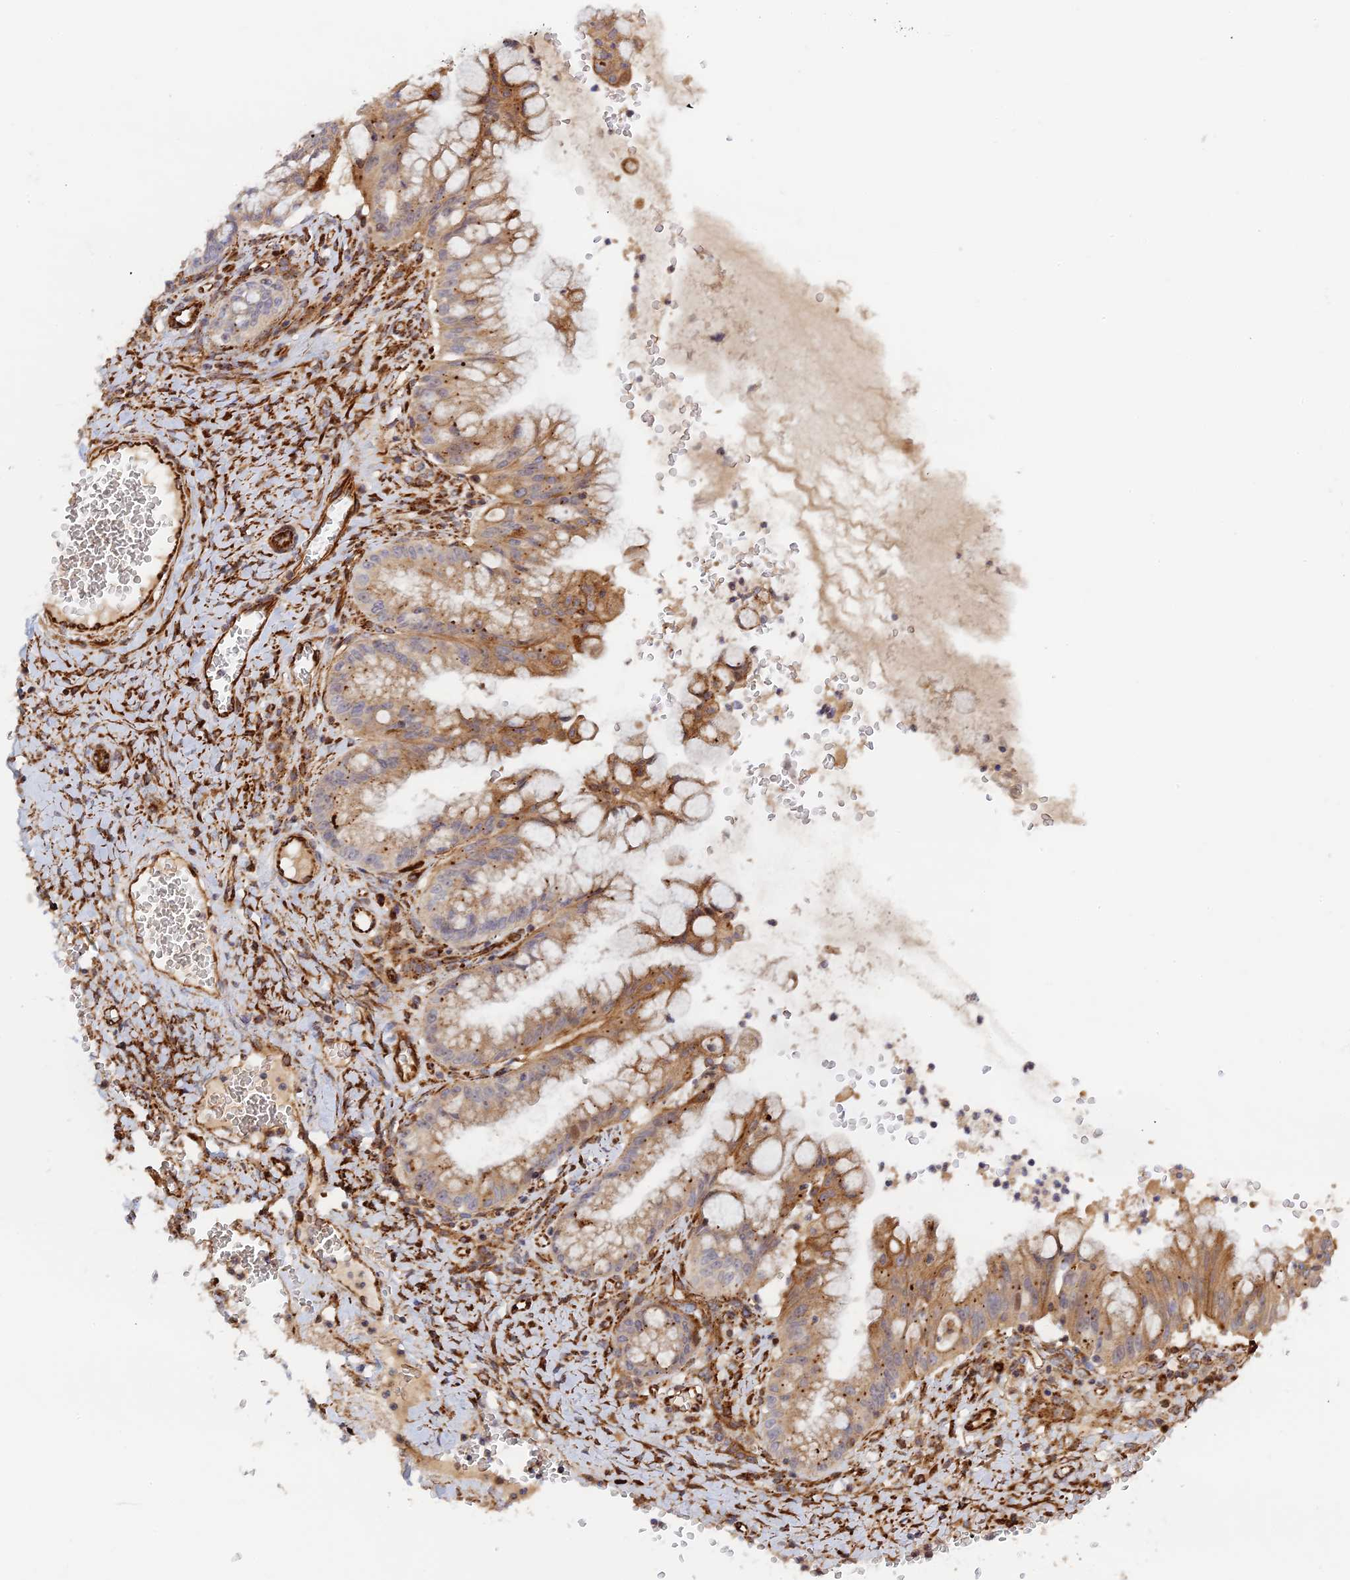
{"staining": {"intensity": "moderate", "quantity": ">75%", "location": "cytoplasmic/membranous"}, "tissue": "ovarian cancer", "cell_type": "Tumor cells", "image_type": "cancer", "snomed": [{"axis": "morphology", "description": "Cystadenocarcinoma, mucinous, NOS"}, {"axis": "topography", "description": "Ovary"}], "caption": "There is medium levels of moderate cytoplasmic/membranous positivity in tumor cells of ovarian cancer, as demonstrated by immunohistochemical staining (brown color).", "gene": "PPP2R3C", "patient": {"sex": "female", "age": 70}}